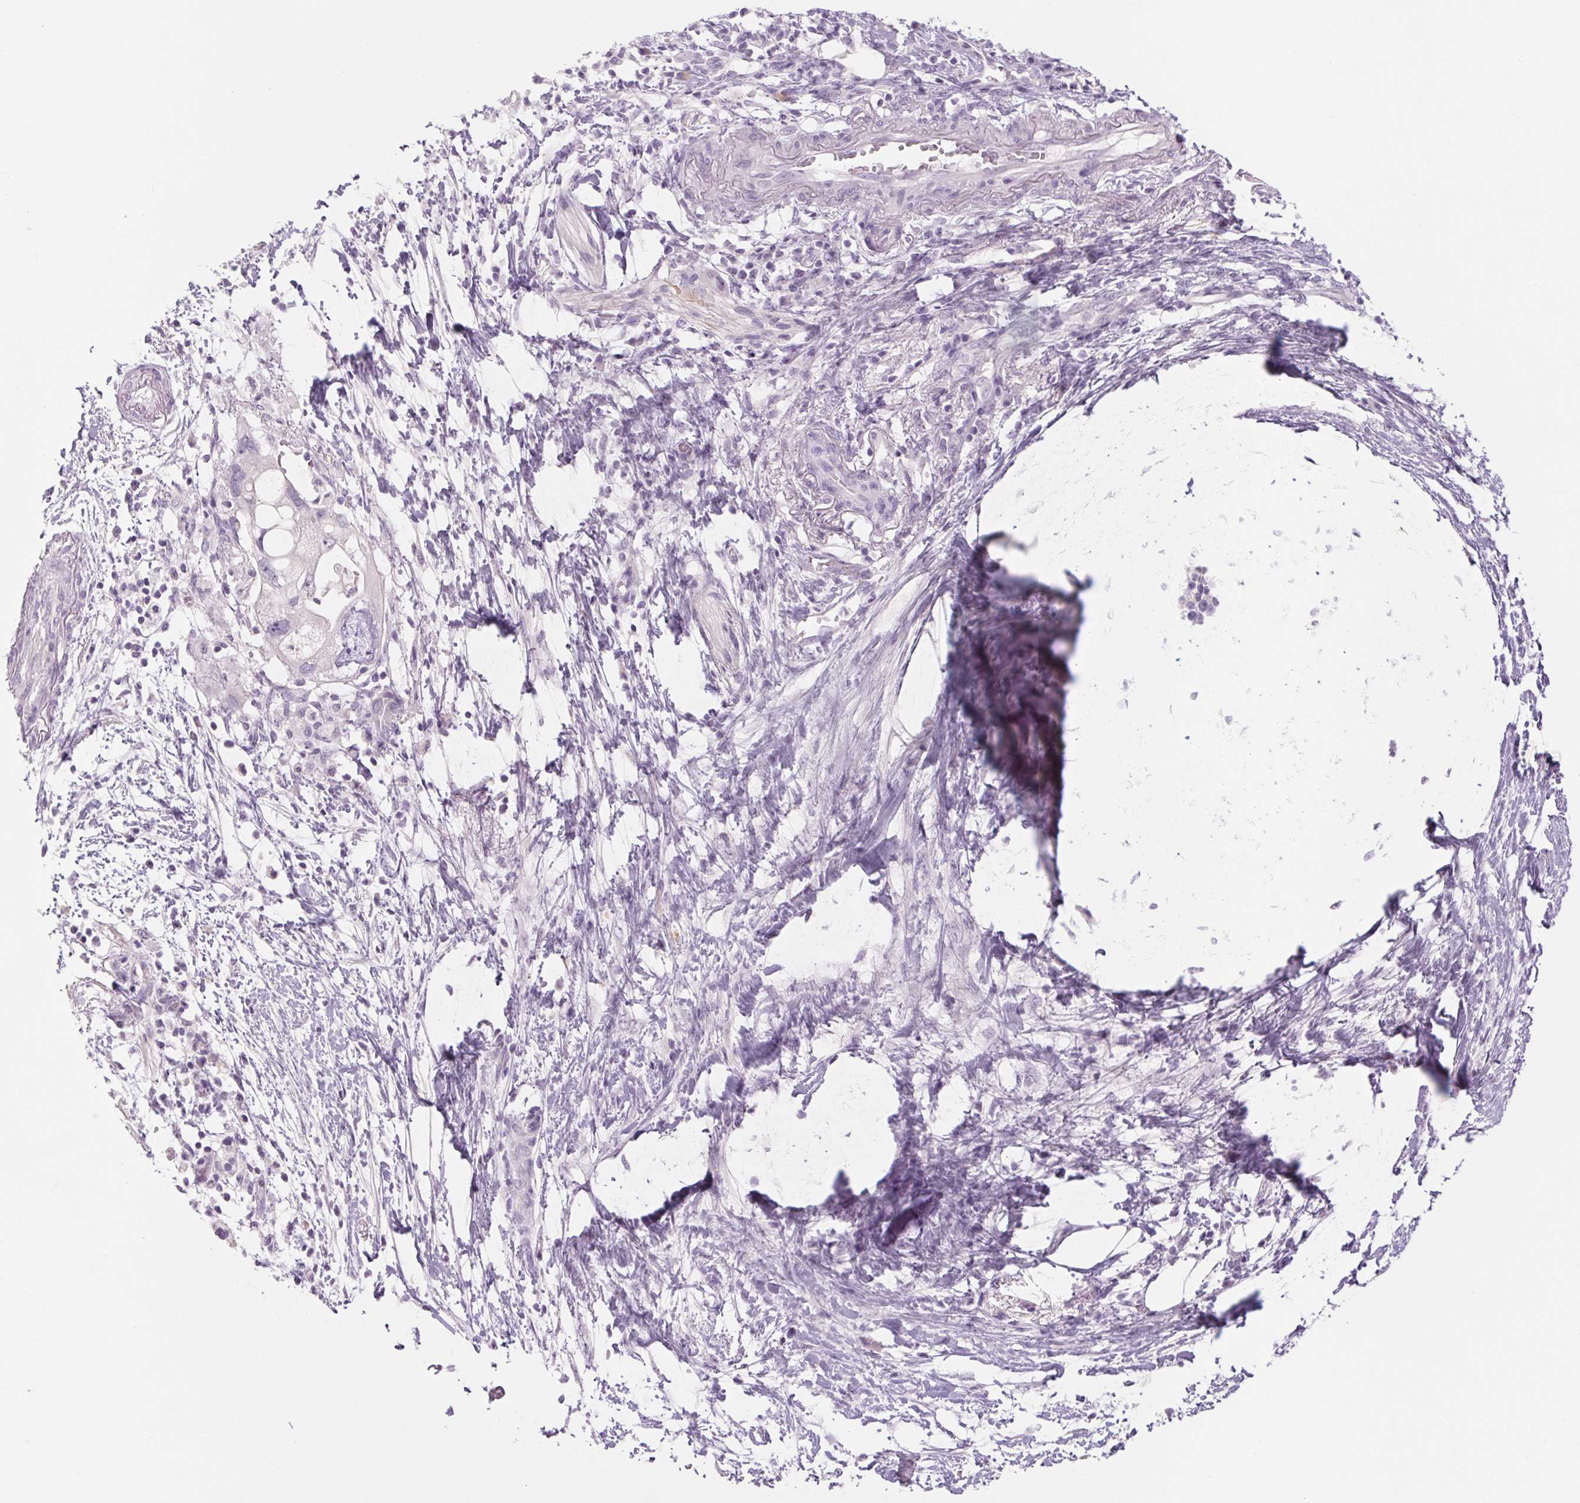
{"staining": {"intensity": "negative", "quantity": "none", "location": "none"}, "tissue": "pancreatic cancer", "cell_type": "Tumor cells", "image_type": "cancer", "snomed": [{"axis": "morphology", "description": "Adenocarcinoma, NOS"}, {"axis": "topography", "description": "Pancreas"}], "caption": "High magnification brightfield microscopy of adenocarcinoma (pancreatic) stained with DAB (3,3'-diaminobenzidine) (brown) and counterstained with hematoxylin (blue): tumor cells show no significant staining.", "gene": "RPTN", "patient": {"sex": "female", "age": 72}}